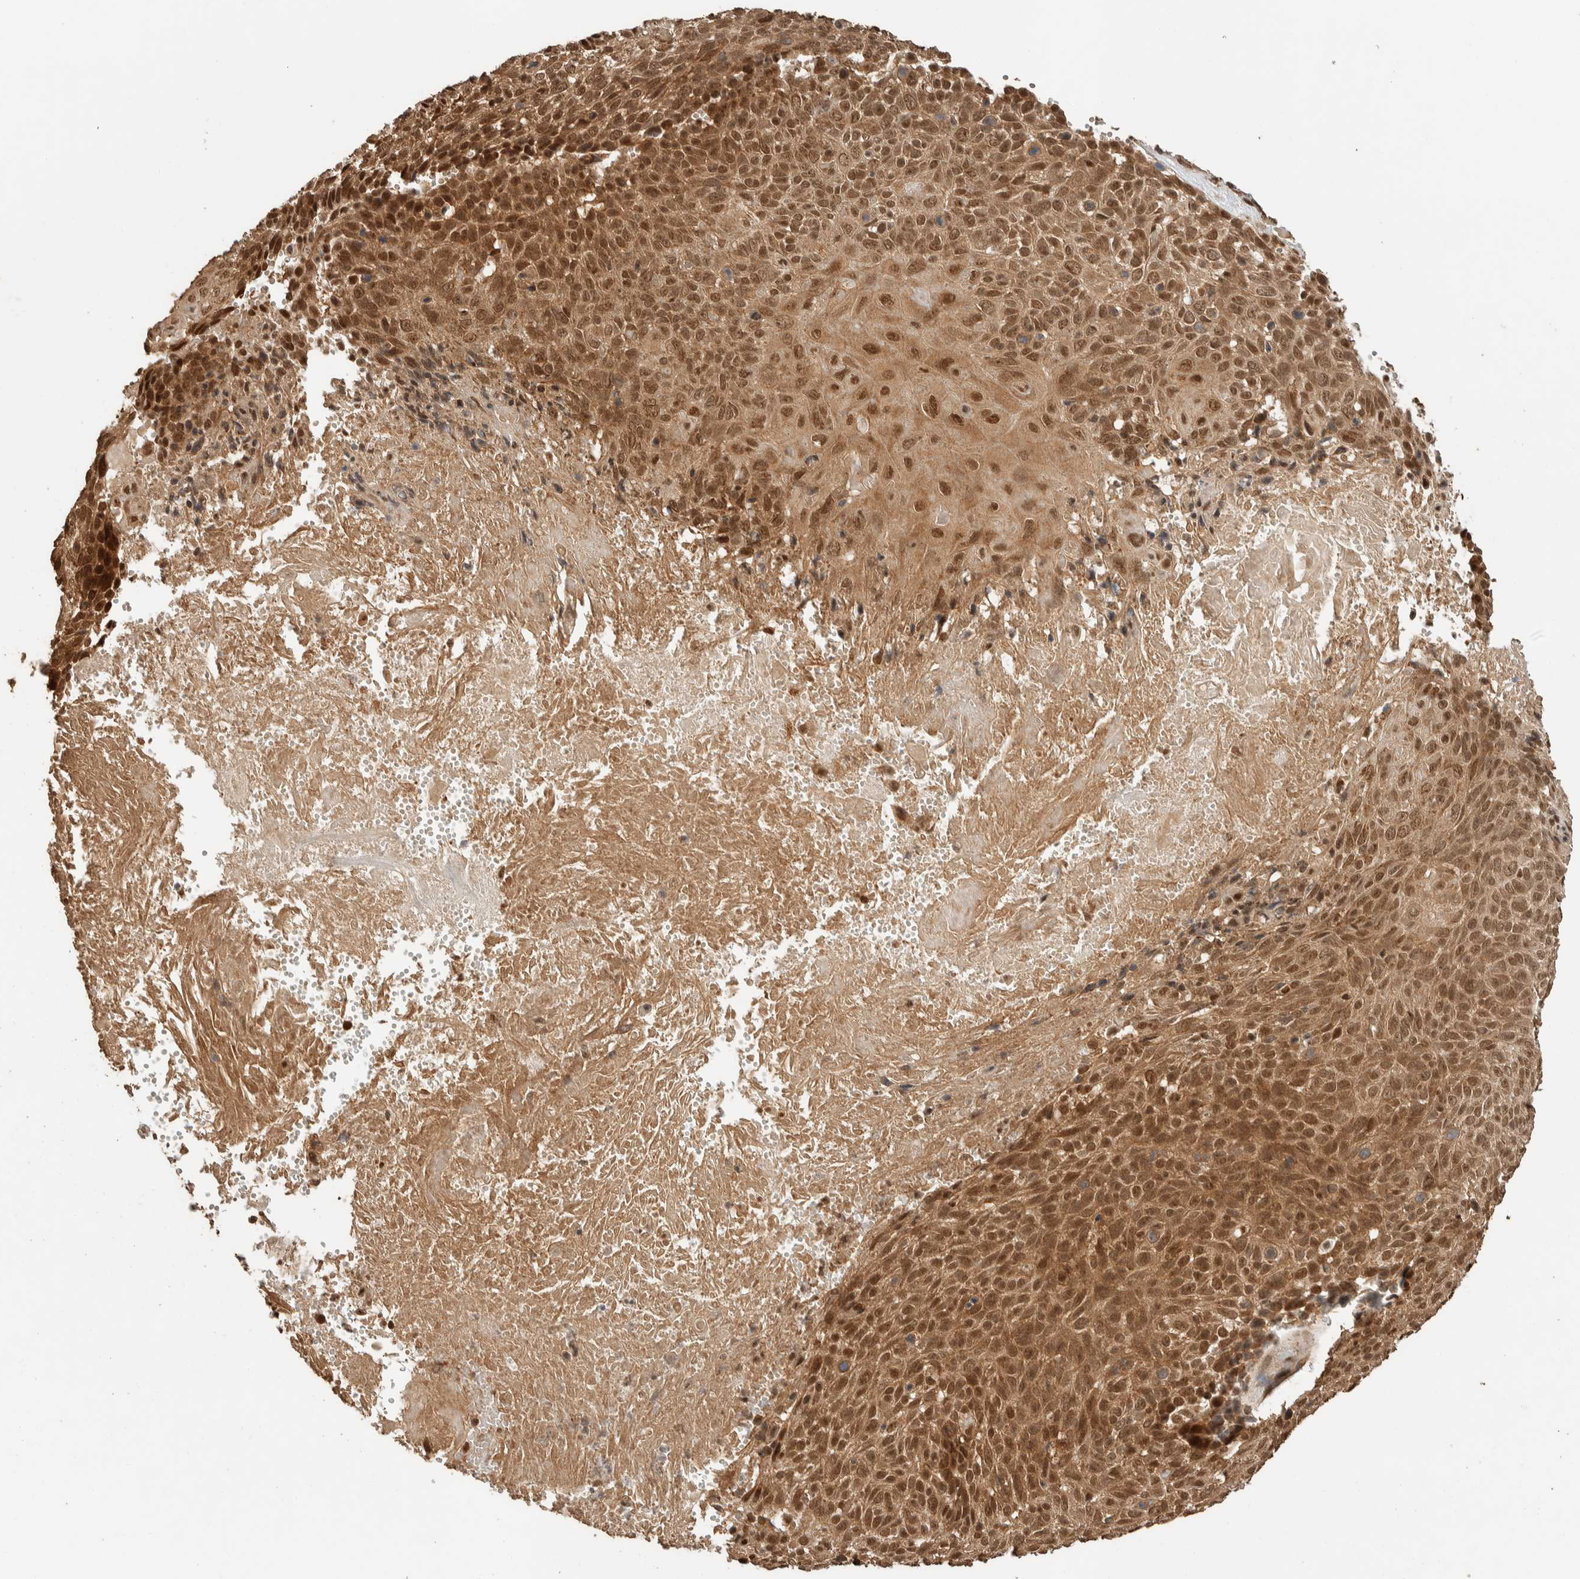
{"staining": {"intensity": "moderate", "quantity": ">75%", "location": "cytoplasmic/membranous,nuclear"}, "tissue": "cervical cancer", "cell_type": "Tumor cells", "image_type": "cancer", "snomed": [{"axis": "morphology", "description": "Squamous cell carcinoma, NOS"}, {"axis": "topography", "description": "Cervix"}], "caption": "Squamous cell carcinoma (cervical) was stained to show a protein in brown. There is medium levels of moderate cytoplasmic/membranous and nuclear expression in approximately >75% of tumor cells. The staining was performed using DAB to visualize the protein expression in brown, while the nuclei were stained in blue with hematoxylin (Magnification: 20x).", "gene": "ZBTB2", "patient": {"sex": "female", "age": 74}}